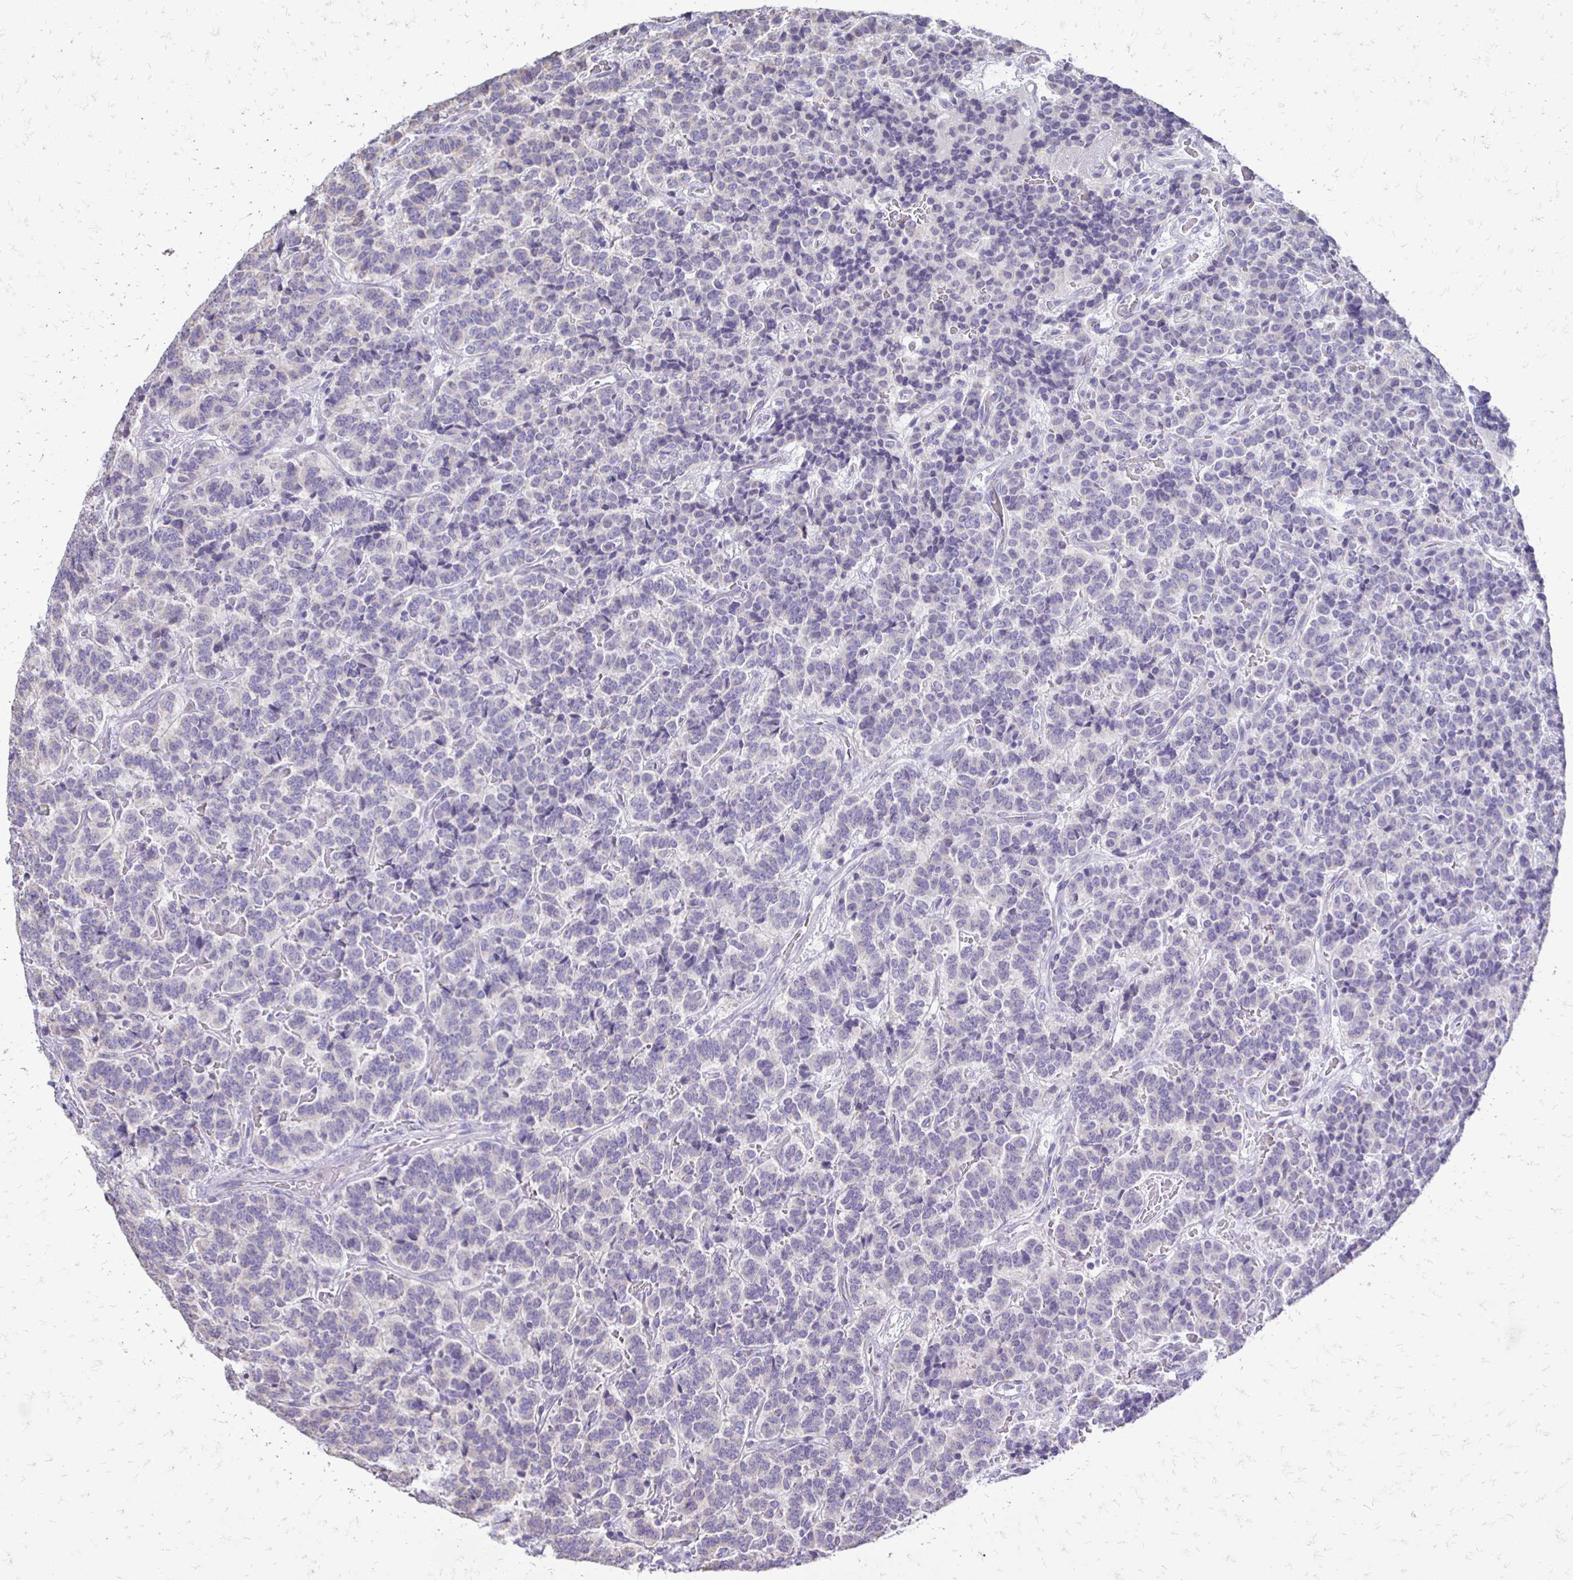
{"staining": {"intensity": "negative", "quantity": "none", "location": "none"}, "tissue": "carcinoid", "cell_type": "Tumor cells", "image_type": "cancer", "snomed": [{"axis": "morphology", "description": "Carcinoid, malignant, NOS"}, {"axis": "topography", "description": "Pancreas"}], "caption": "Immunohistochemistry photomicrograph of carcinoid (malignant) stained for a protein (brown), which shows no positivity in tumor cells. (Brightfield microscopy of DAB immunohistochemistry (IHC) at high magnification).", "gene": "ALPG", "patient": {"sex": "male", "age": 36}}